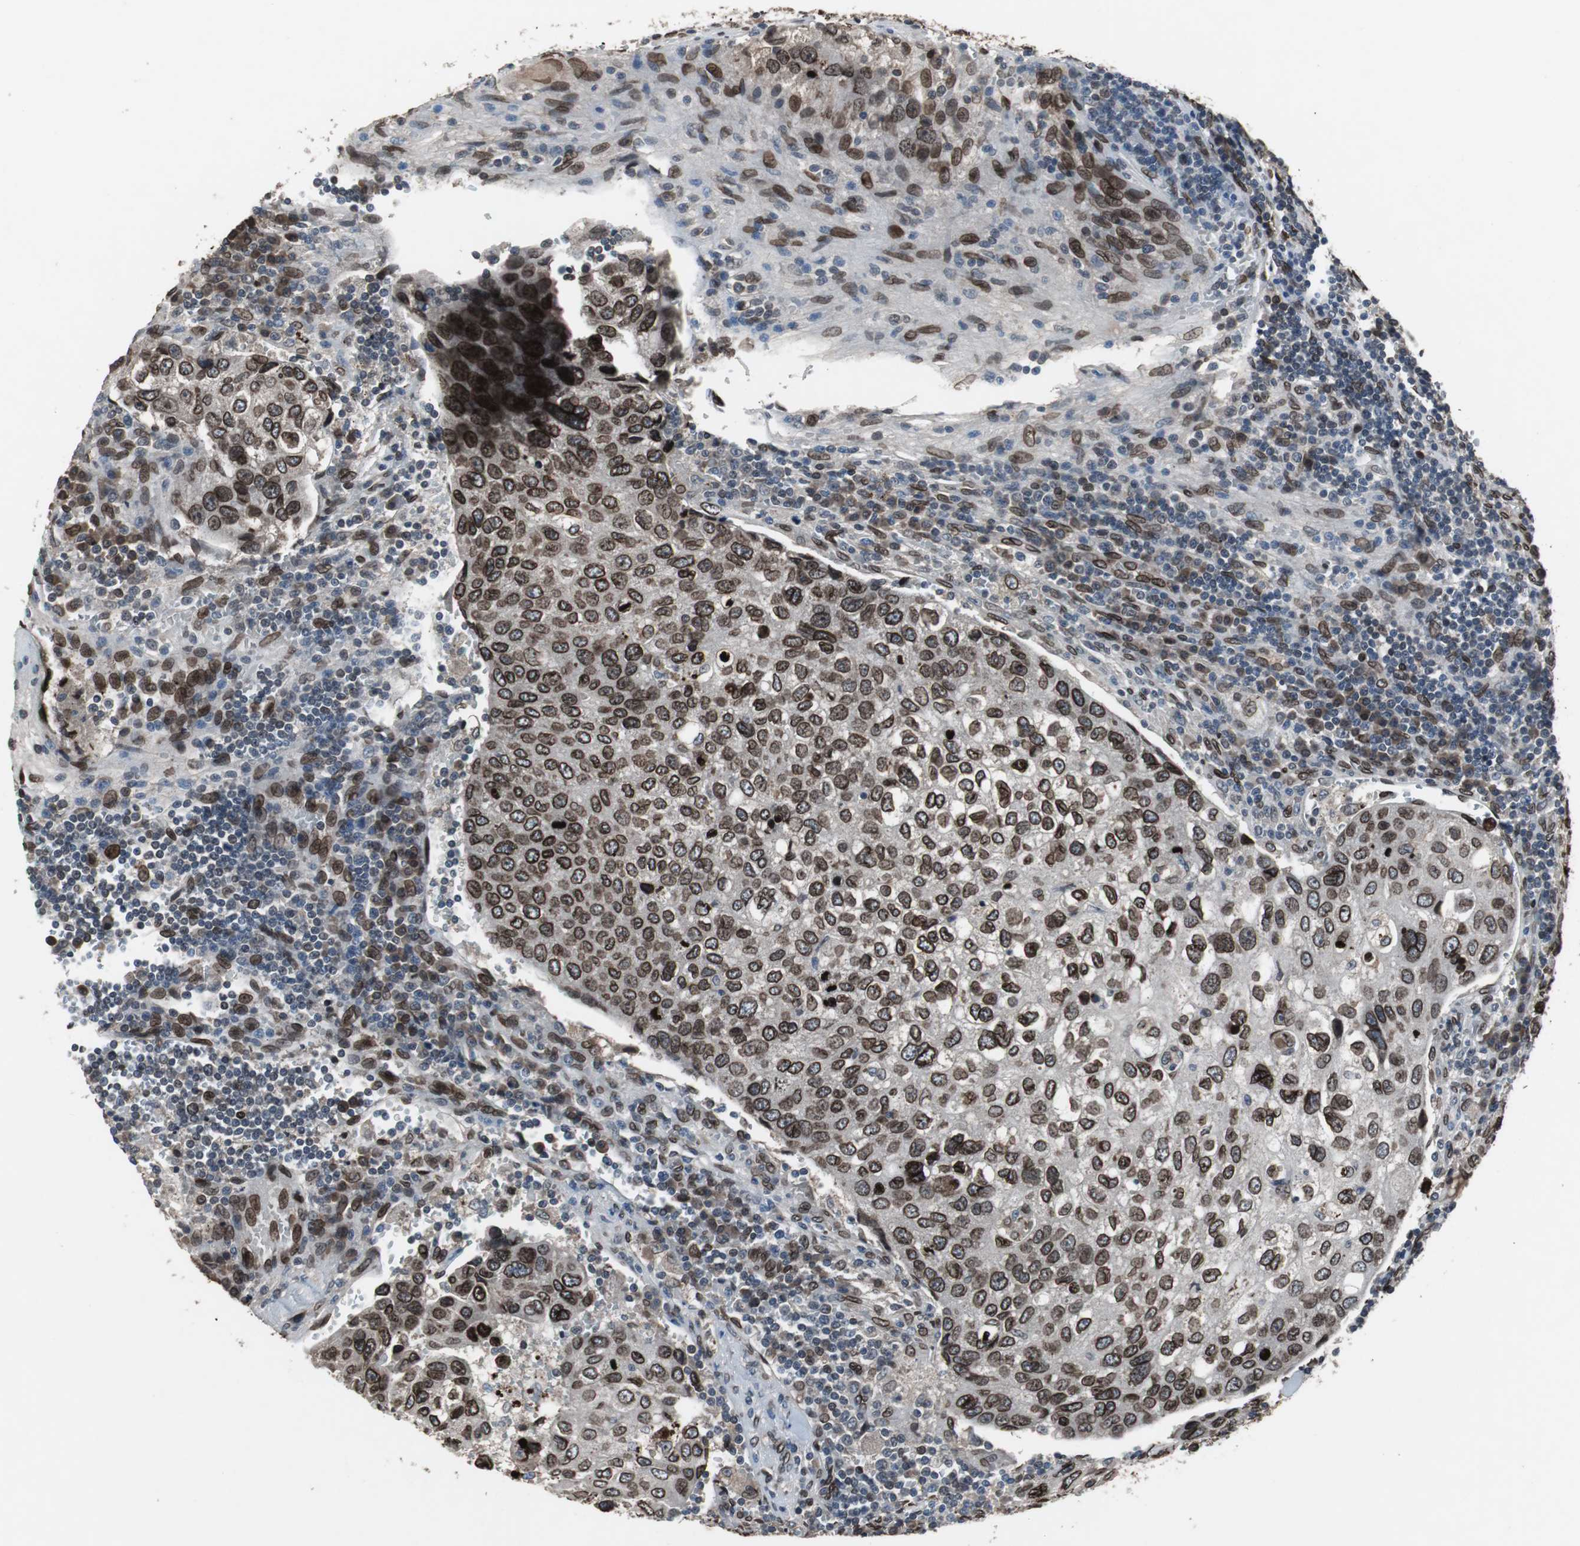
{"staining": {"intensity": "strong", "quantity": ">75%", "location": "cytoplasmic/membranous,nuclear"}, "tissue": "urothelial cancer", "cell_type": "Tumor cells", "image_type": "cancer", "snomed": [{"axis": "morphology", "description": "Urothelial carcinoma, High grade"}, {"axis": "topography", "description": "Lymph node"}, {"axis": "topography", "description": "Urinary bladder"}], "caption": "The immunohistochemical stain highlights strong cytoplasmic/membranous and nuclear expression in tumor cells of urothelial carcinoma (high-grade) tissue.", "gene": "LMNA", "patient": {"sex": "male", "age": 51}}